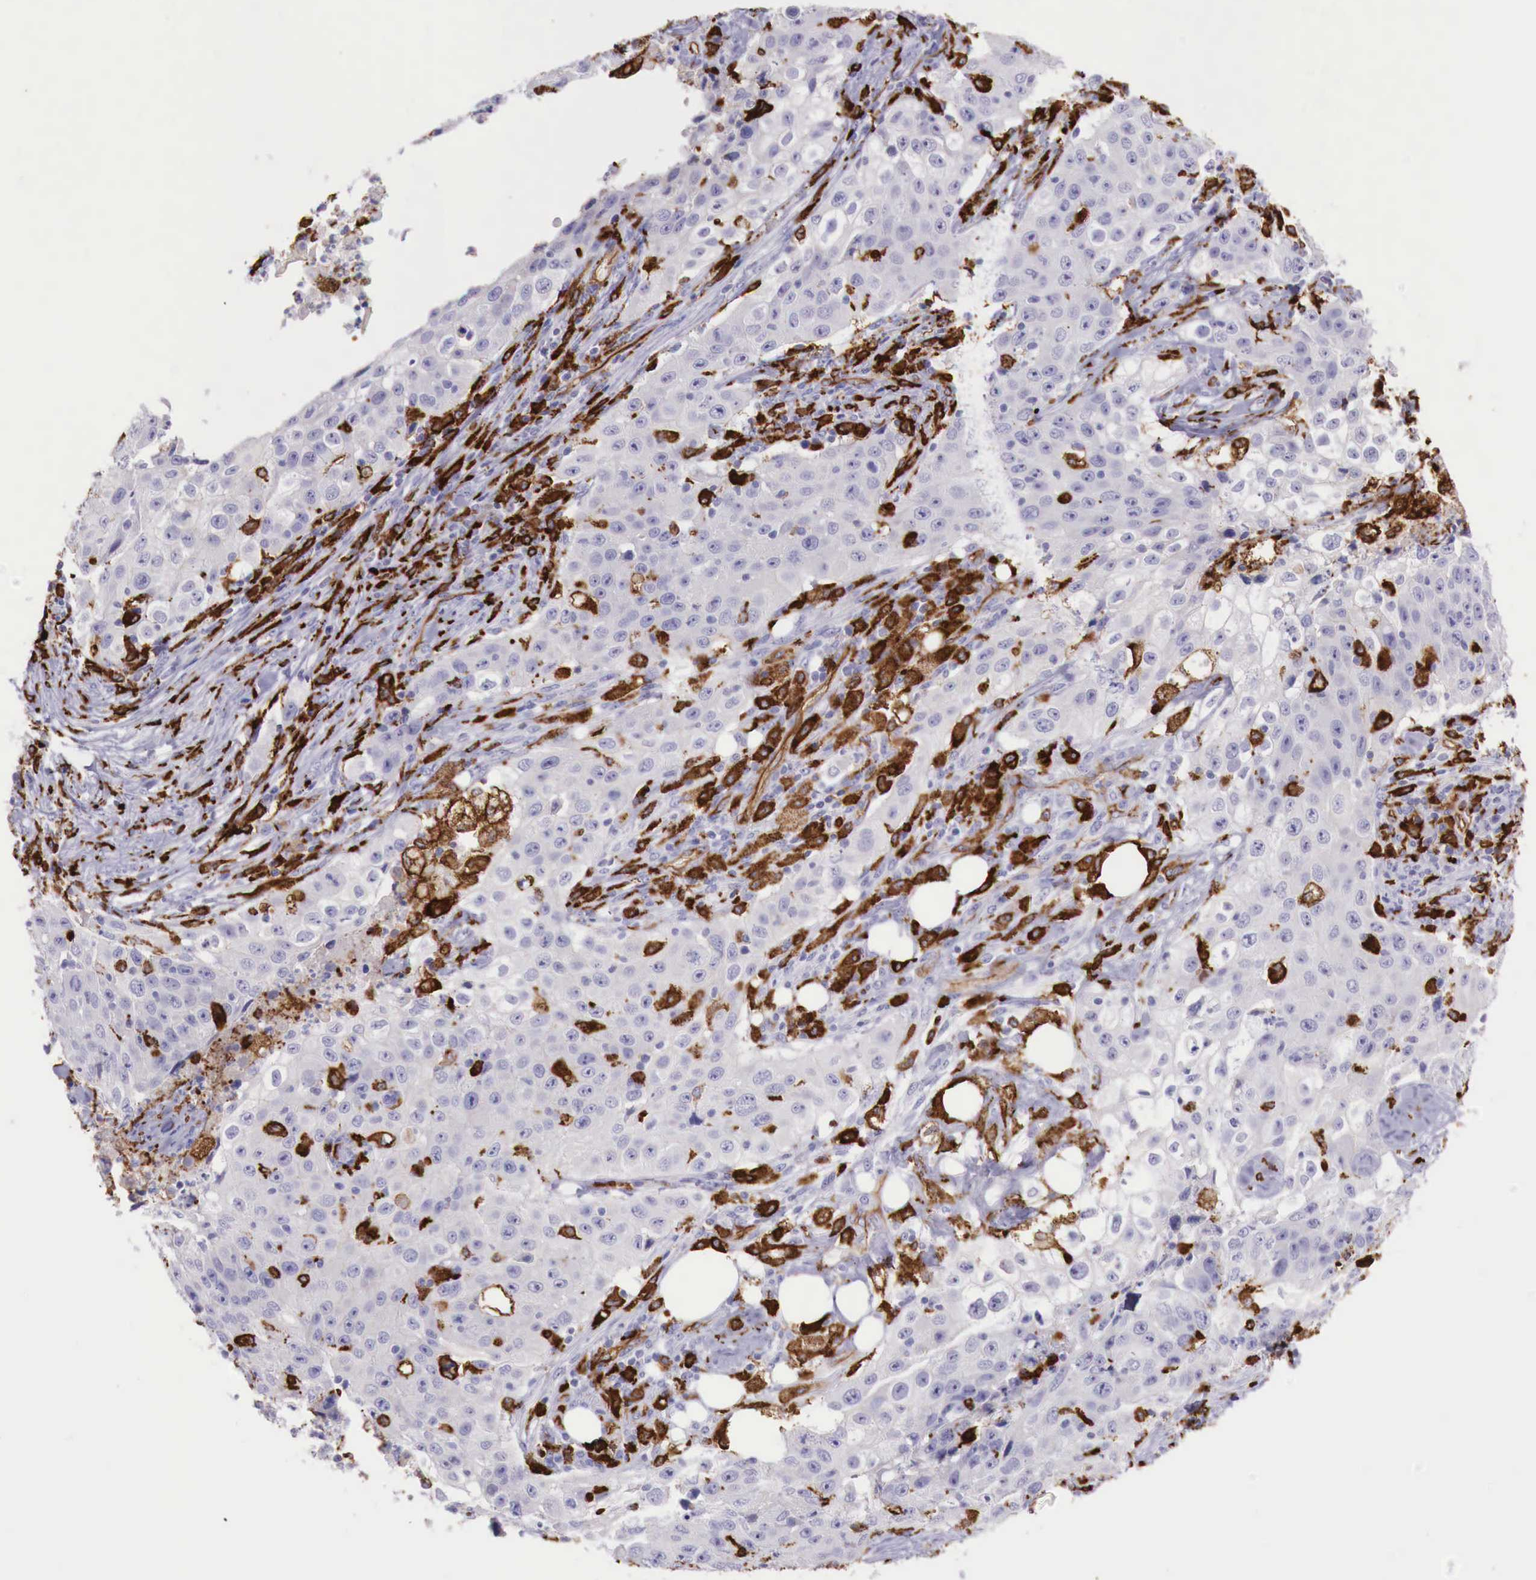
{"staining": {"intensity": "negative", "quantity": "none", "location": "none"}, "tissue": "lung cancer", "cell_type": "Tumor cells", "image_type": "cancer", "snomed": [{"axis": "morphology", "description": "Squamous cell carcinoma, NOS"}, {"axis": "topography", "description": "Lung"}], "caption": "Tumor cells are negative for protein expression in human squamous cell carcinoma (lung).", "gene": "MSR1", "patient": {"sex": "male", "age": 64}}